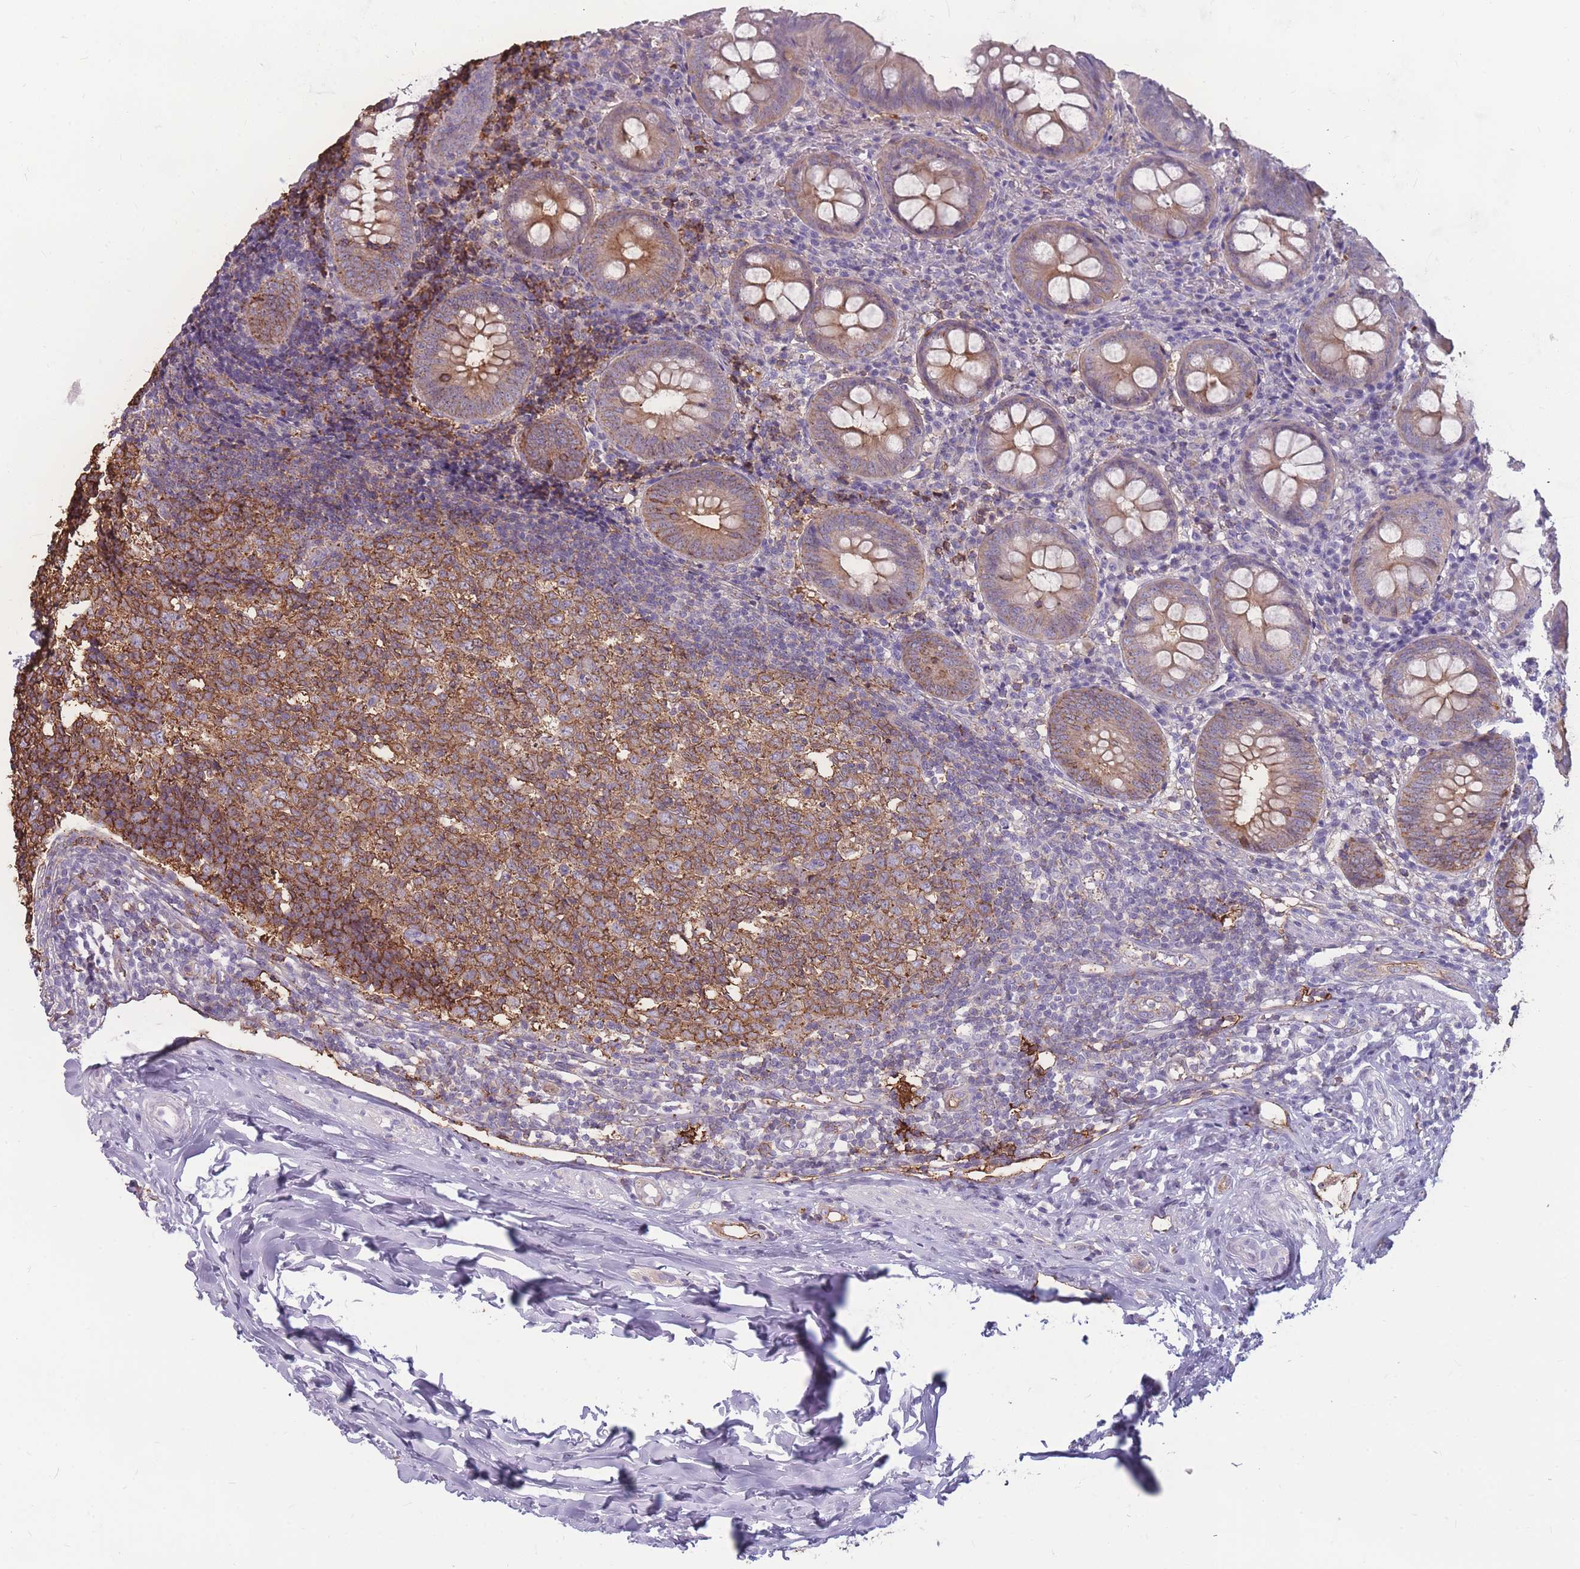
{"staining": {"intensity": "moderate", "quantity": ">75%", "location": "cytoplasmic/membranous"}, "tissue": "appendix", "cell_type": "Glandular cells", "image_type": "normal", "snomed": [{"axis": "morphology", "description": "Normal tissue, NOS"}, {"axis": "topography", "description": "Appendix"}], "caption": "Immunohistochemical staining of unremarkable appendix demonstrates moderate cytoplasmic/membranous protein positivity in about >75% of glandular cells.", "gene": "GNA11", "patient": {"sex": "female", "age": 54}}